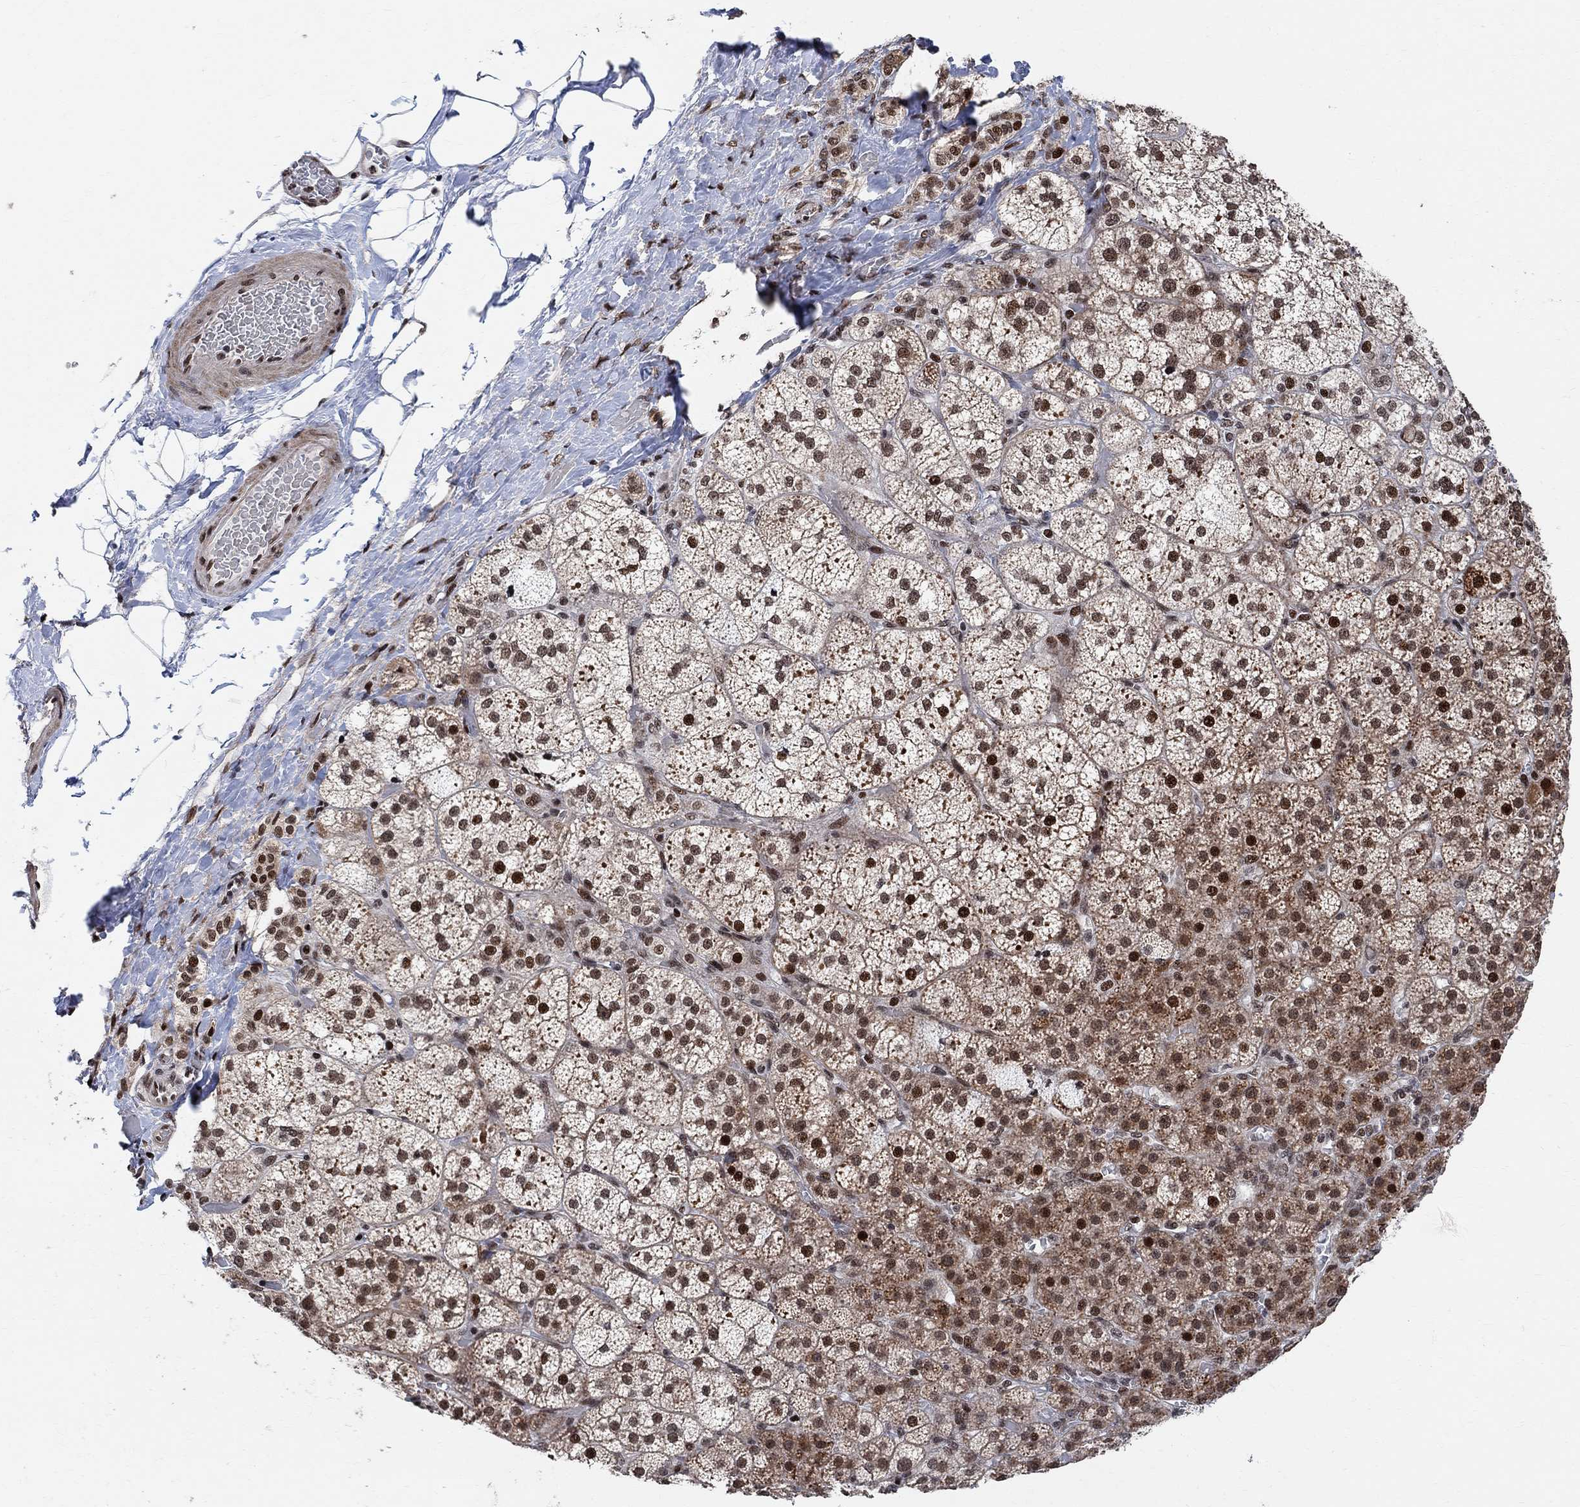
{"staining": {"intensity": "strong", "quantity": "25%-75%", "location": "cytoplasmic/membranous,nuclear"}, "tissue": "adrenal gland", "cell_type": "Glandular cells", "image_type": "normal", "snomed": [{"axis": "morphology", "description": "Normal tissue, NOS"}, {"axis": "topography", "description": "Adrenal gland"}], "caption": "The immunohistochemical stain shows strong cytoplasmic/membranous,nuclear staining in glandular cells of benign adrenal gland.", "gene": "E4F1", "patient": {"sex": "female", "age": 60}}